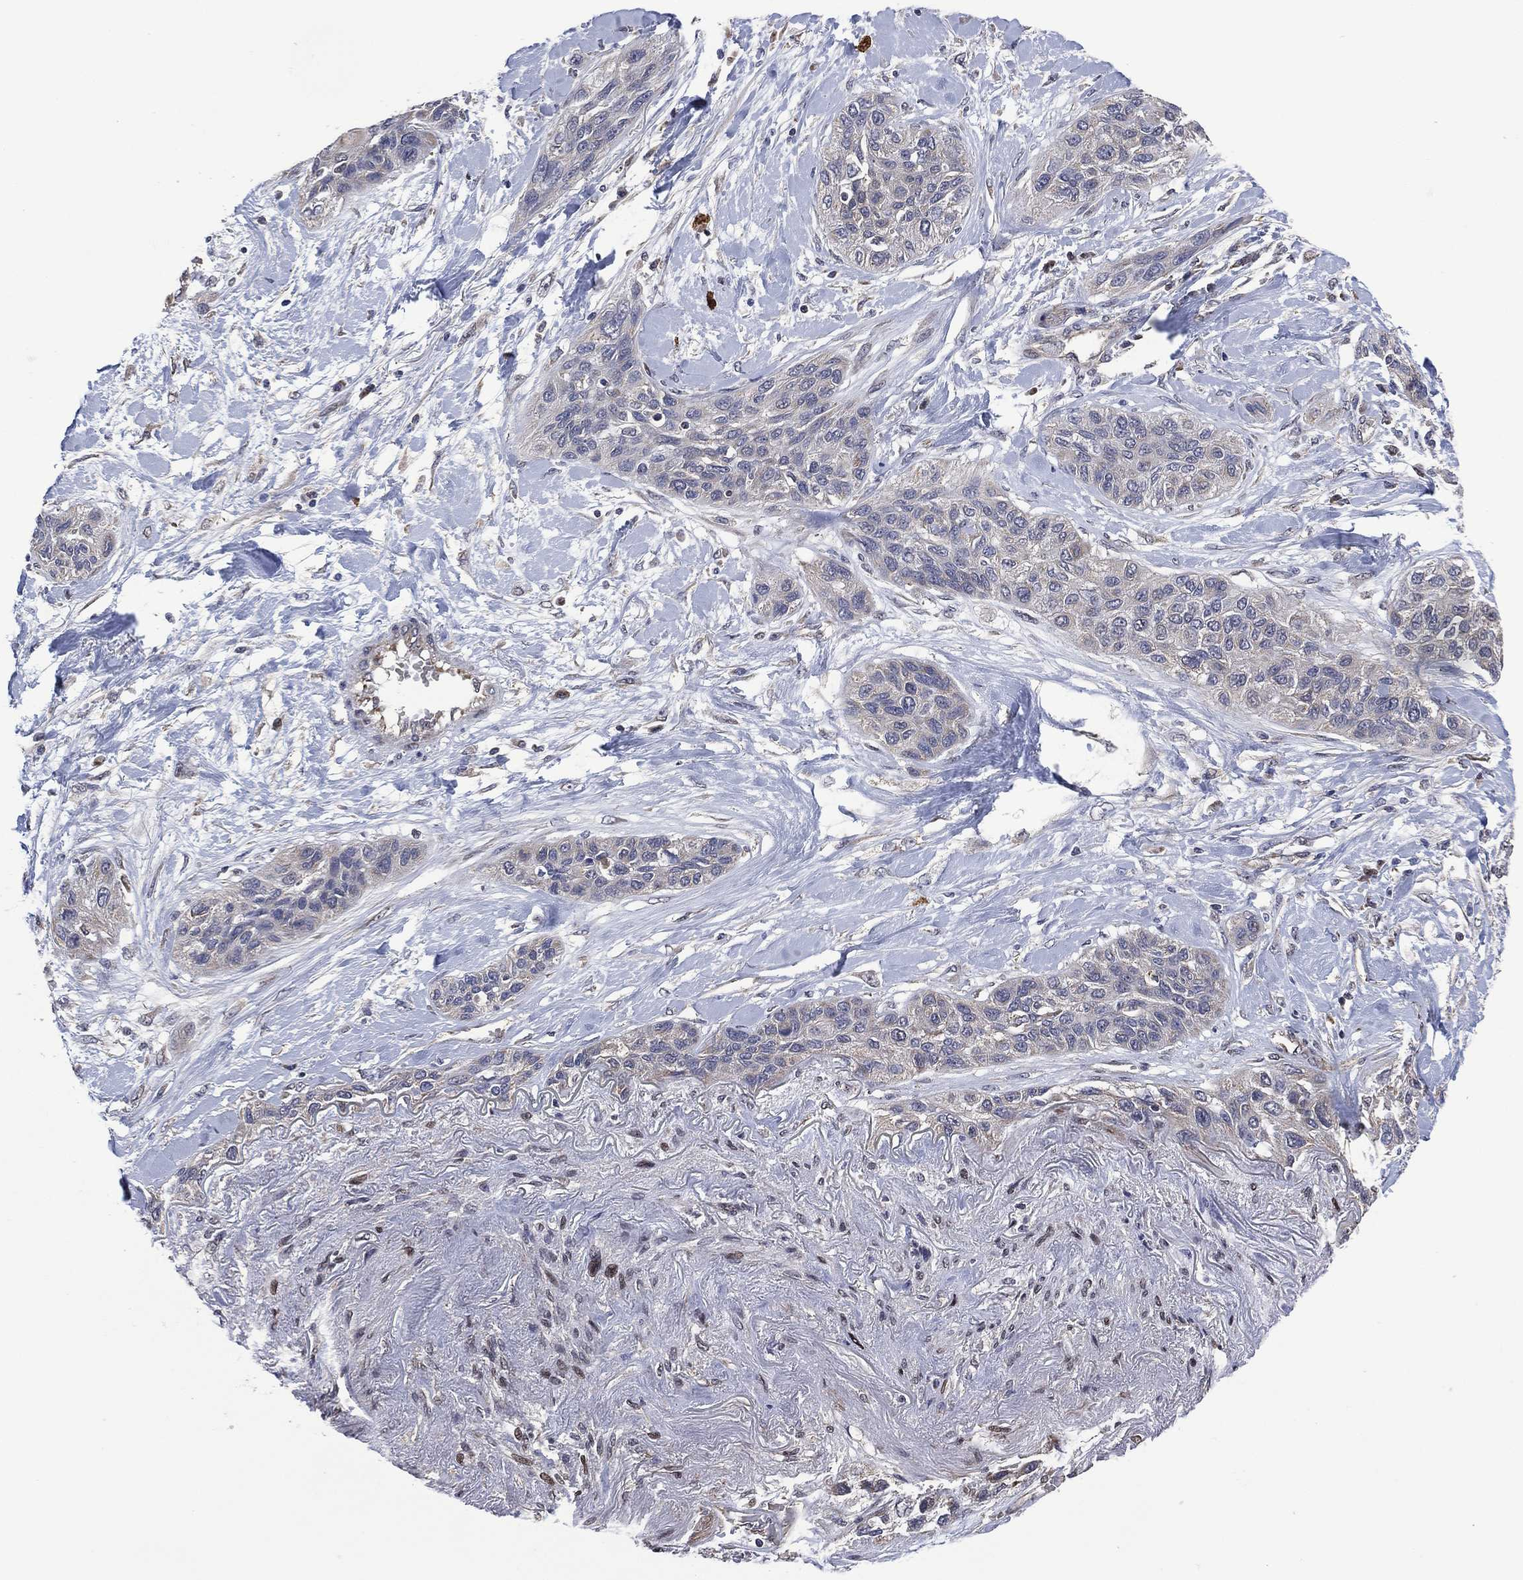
{"staining": {"intensity": "negative", "quantity": "none", "location": "none"}, "tissue": "lung cancer", "cell_type": "Tumor cells", "image_type": "cancer", "snomed": [{"axis": "morphology", "description": "Squamous cell carcinoma, NOS"}, {"axis": "topography", "description": "Lung"}], "caption": "High power microscopy micrograph of an immunohistochemistry (IHC) histopathology image of squamous cell carcinoma (lung), revealing no significant positivity in tumor cells.", "gene": "HTD2", "patient": {"sex": "female", "age": 70}}